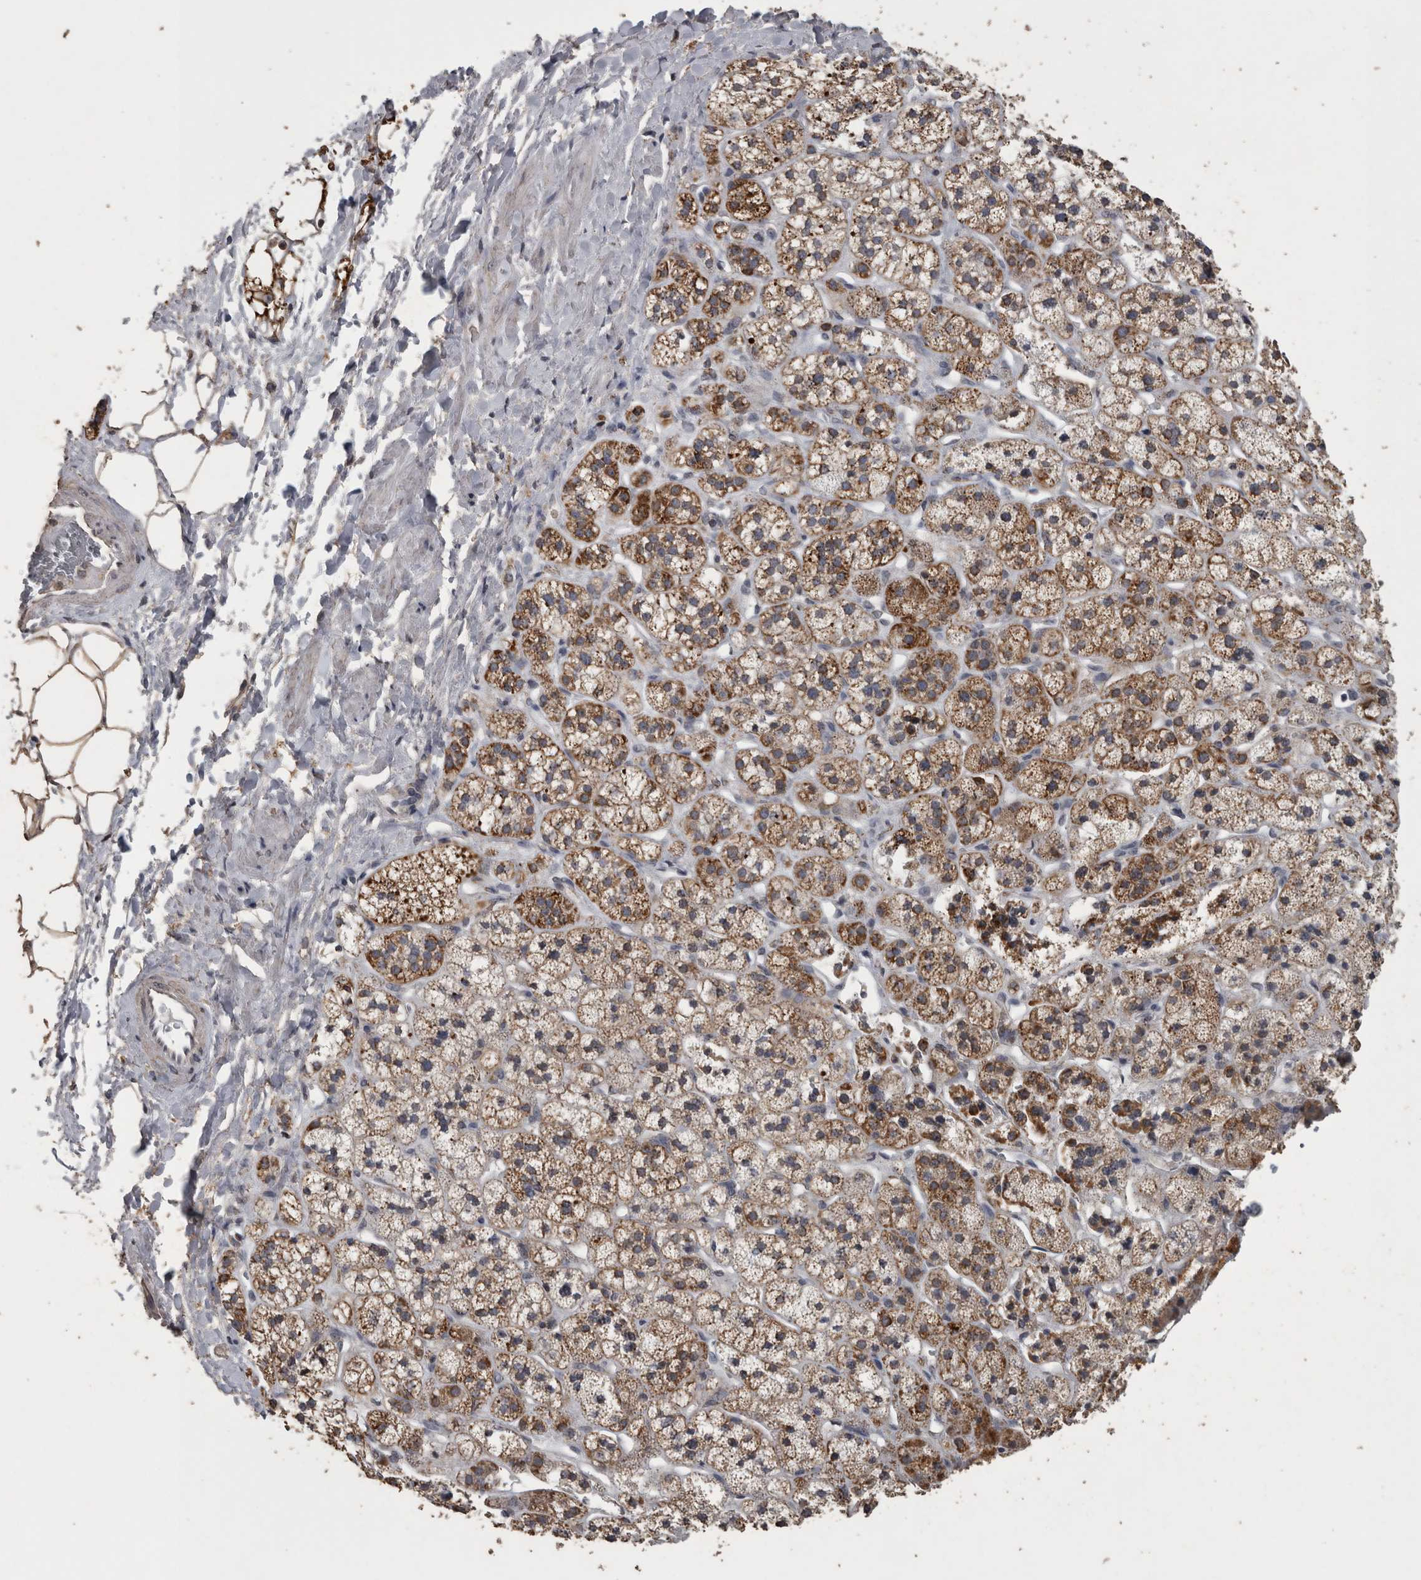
{"staining": {"intensity": "strong", "quantity": ">75%", "location": "cytoplasmic/membranous"}, "tissue": "adrenal gland", "cell_type": "Glandular cells", "image_type": "normal", "snomed": [{"axis": "morphology", "description": "Normal tissue, NOS"}, {"axis": "topography", "description": "Adrenal gland"}], "caption": "Immunohistochemical staining of normal human adrenal gland displays strong cytoplasmic/membranous protein positivity in approximately >75% of glandular cells.", "gene": "ACADM", "patient": {"sex": "male", "age": 56}}